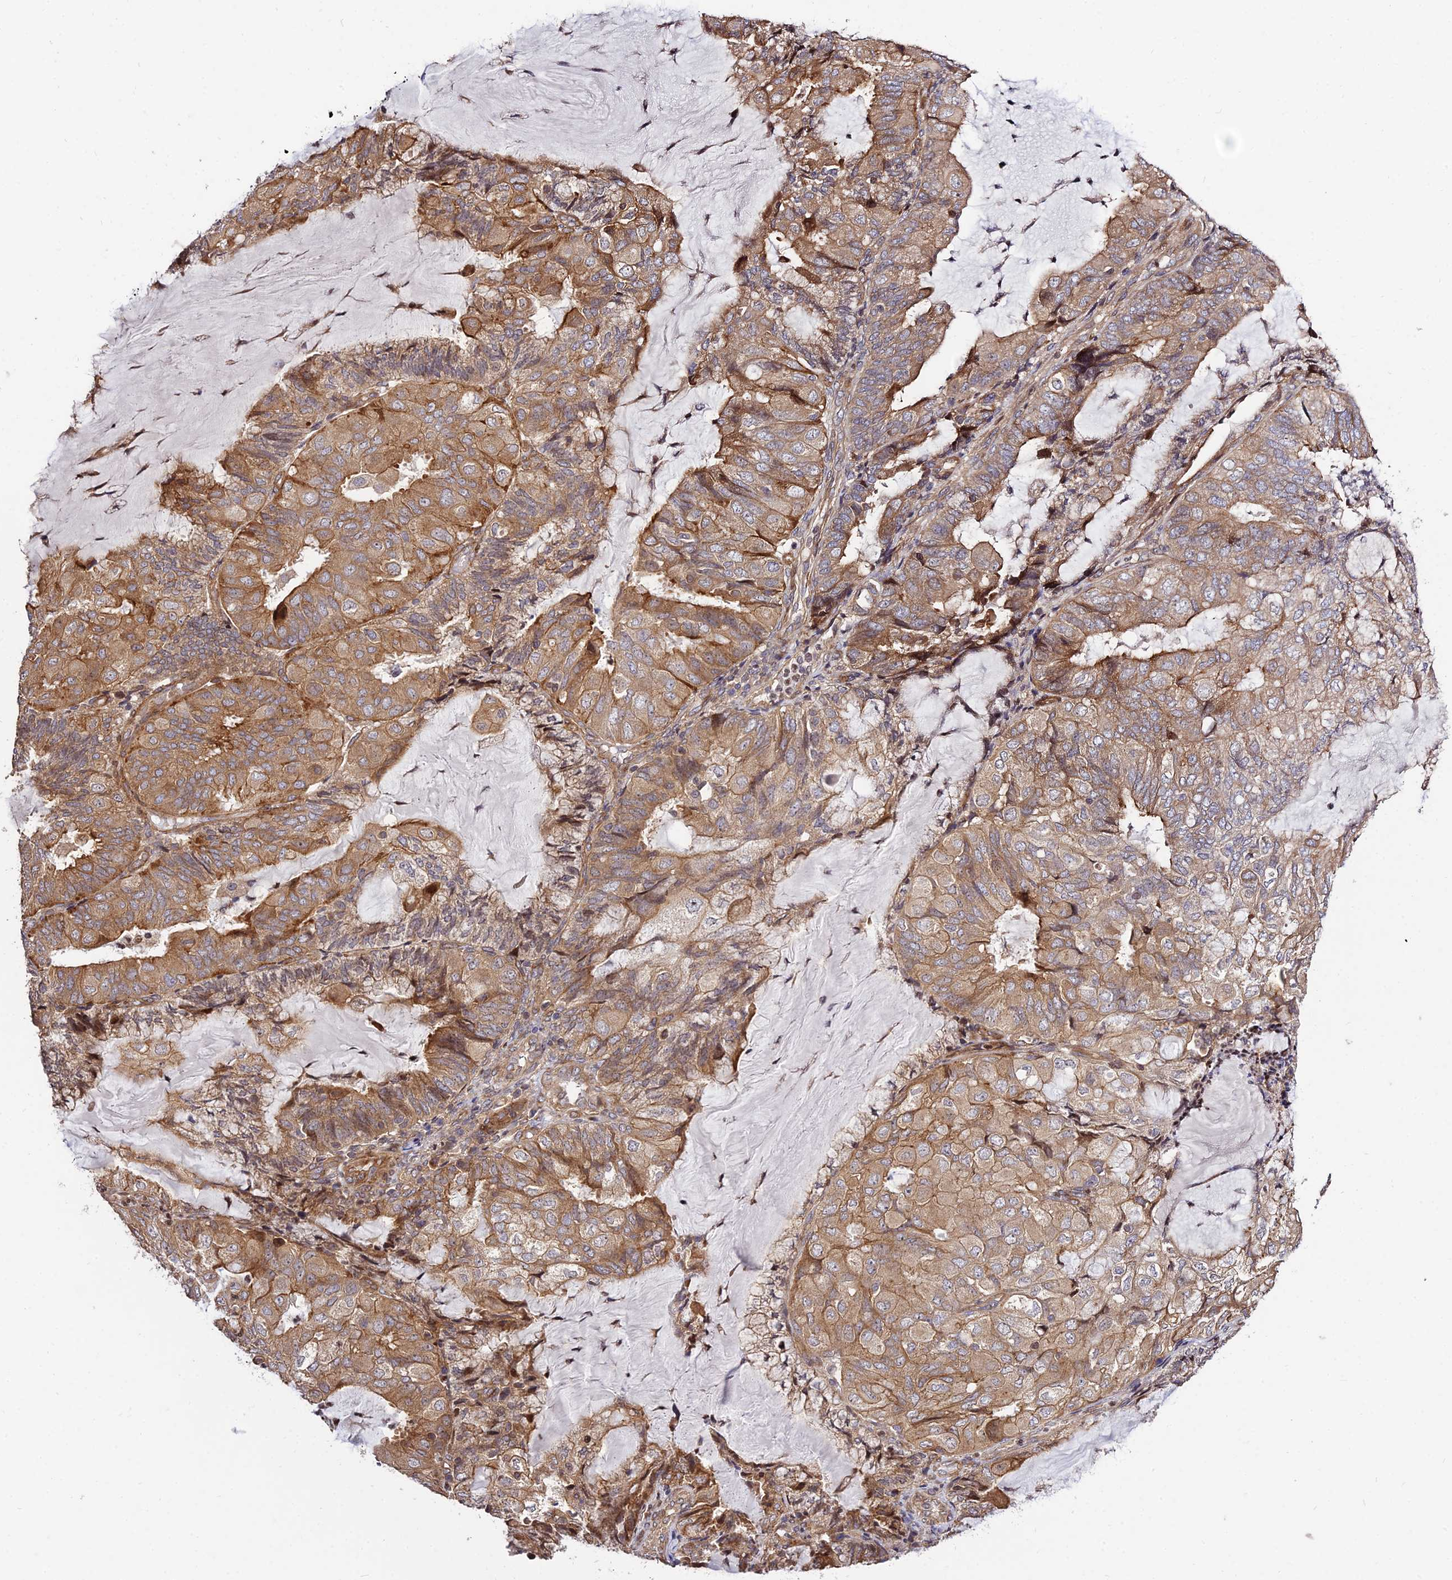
{"staining": {"intensity": "moderate", "quantity": ">75%", "location": "cytoplasmic/membranous"}, "tissue": "endometrial cancer", "cell_type": "Tumor cells", "image_type": "cancer", "snomed": [{"axis": "morphology", "description": "Adenocarcinoma, NOS"}, {"axis": "topography", "description": "Endometrium"}], "caption": "Immunohistochemical staining of human endometrial cancer reveals medium levels of moderate cytoplasmic/membranous protein staining in about >75% of tumor cells. Immunohistochemistry stains the protein in brown and the nuclei are stained blue.", "gene": "SMG6", "patient": {"sex": "female", "age": 81}}